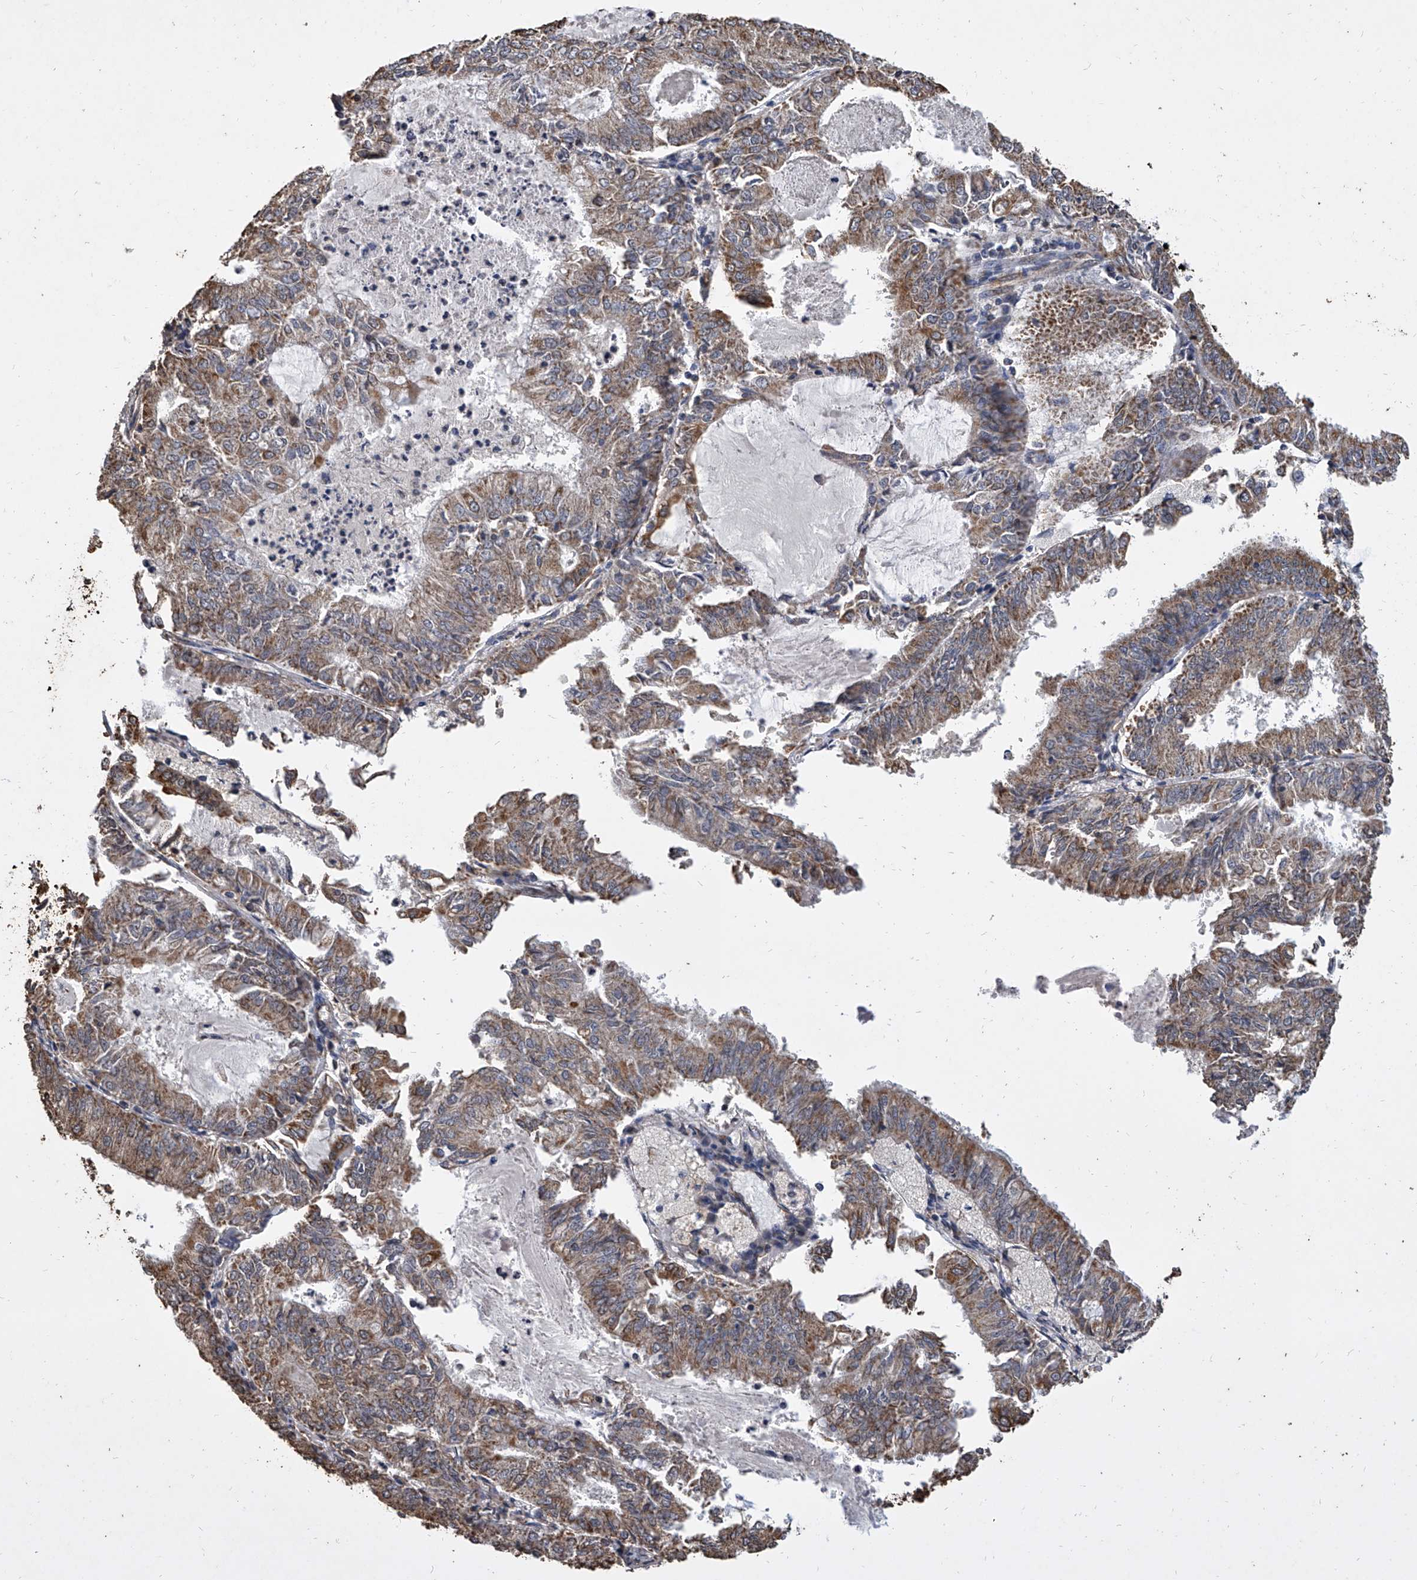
{"staining": {"intensity": "moderate", "quantity": ">75%", "location": "cytoplasmic/membranous"}, "tissue": "endometrial cancer", "cell_type": "Tumor cells", "image_type": "cancer", "snomed": [{"axis": "morphology", "description": "Adenocarcinoma, NOS"}, {"axis": "topography", "description": "Endometrium"}], "caption": "Immunohistochemical staining of human endometrial adenocarcinoma demonstrates medium levels of moderate cytoplasmic/membranous expression in approximately >75% of tumor cells.", "gene": "MRPL28", "patient": {"sex": "female", "age": 57}}